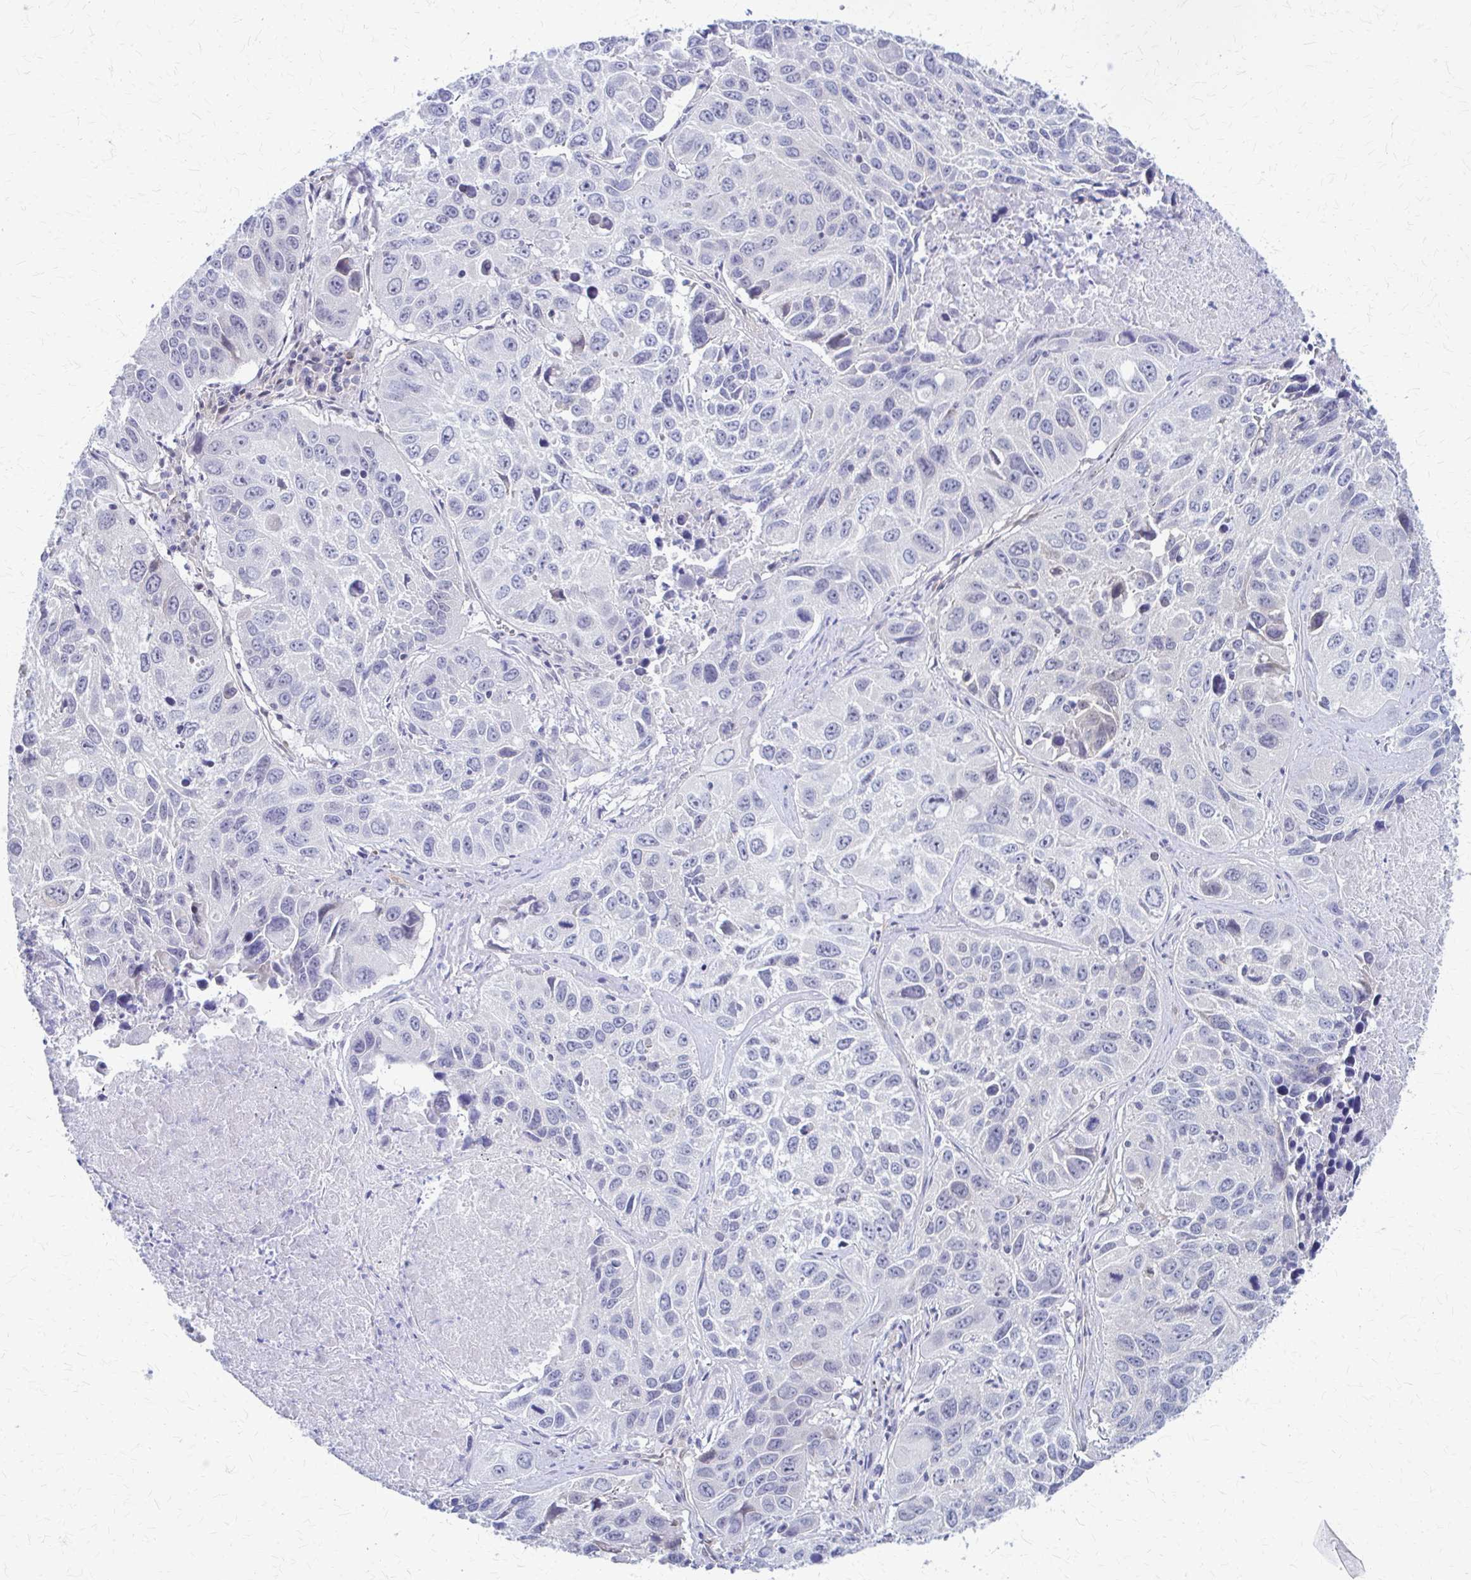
{"staining": {"intensity": "negative", "quantity": "none", "location": "none"}, "tissue": "lung cancer", "cell_type": "Tumor cells", "image_type": "cancer", "snomed": [{"axis": "morphology", "description": "Squamous cell carcinoma, NOS"}, {"axis": "topography", "description": "Lung"}], "caption": "A micrograph of human squamous cell carcinoma (lung) is negative for staining in tumor cells. The staining was performed using DAB (3,3'-diaminobenzidine) to visualize the protein expression in brown, while the nuclei were stained in blue with hematoxylin (Magnification: 20x).", "gene": "CLIC2", "patient": {"sex": "female", "age": 61}}